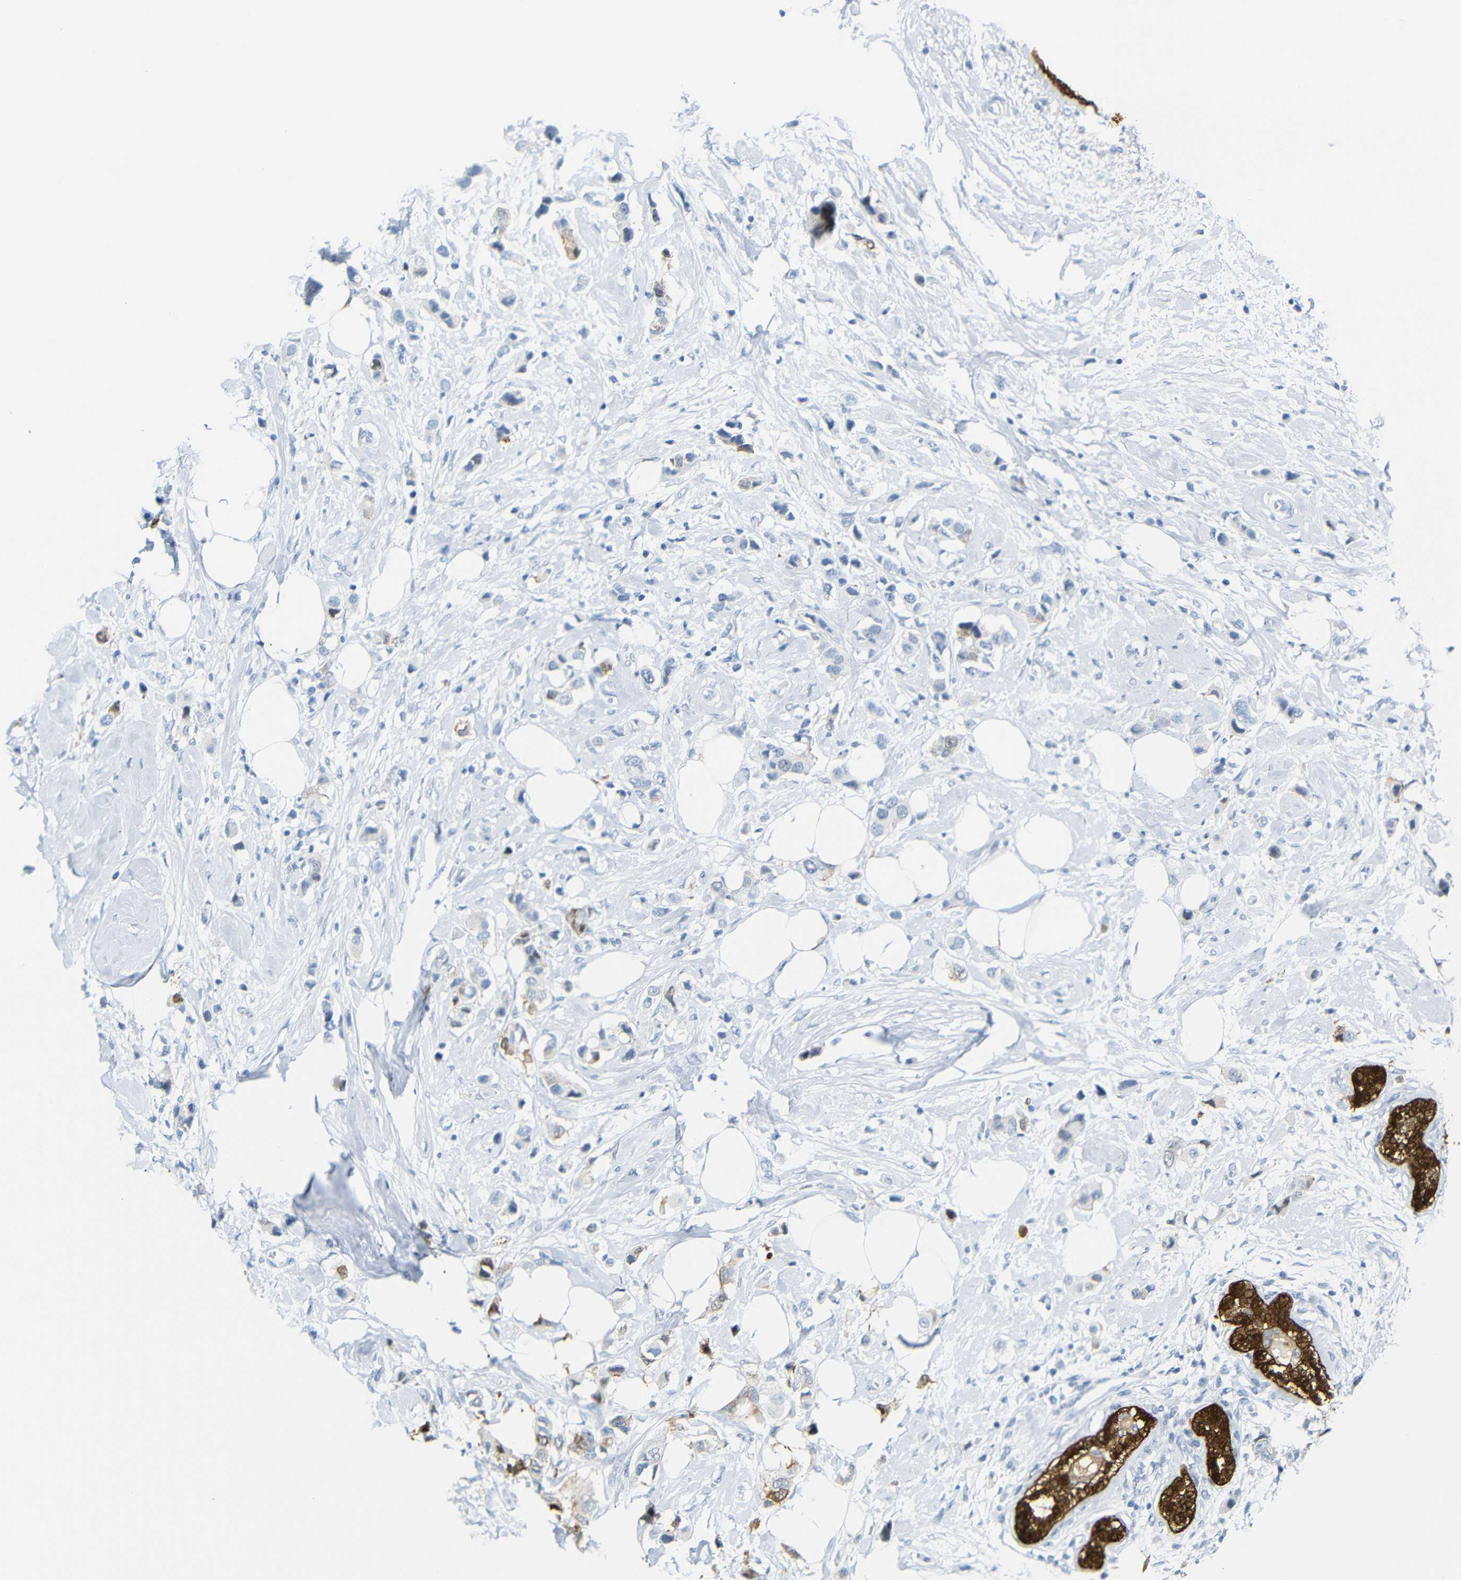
{"staining": {"intensity": "negative", "quantity": "none", "location": "none"}, "tissue": "breast cancer", "cell_type": "Tumor cells", "image_type": "cancer", "snomed": [{"axis": "morphology", "description": "Normal tissue, NOS"}, {"axis": "morphology", "description": "Duct carcinoma"}, {"axis": "topography", "description": "Breast"}], "caption": "Immunohistochemical staining of breast cancer (intraductal carcinoma) reveals no significant staining in tumor cells.", "gene": "MT1A", "patient": {"sex": "female", "age": 50}}